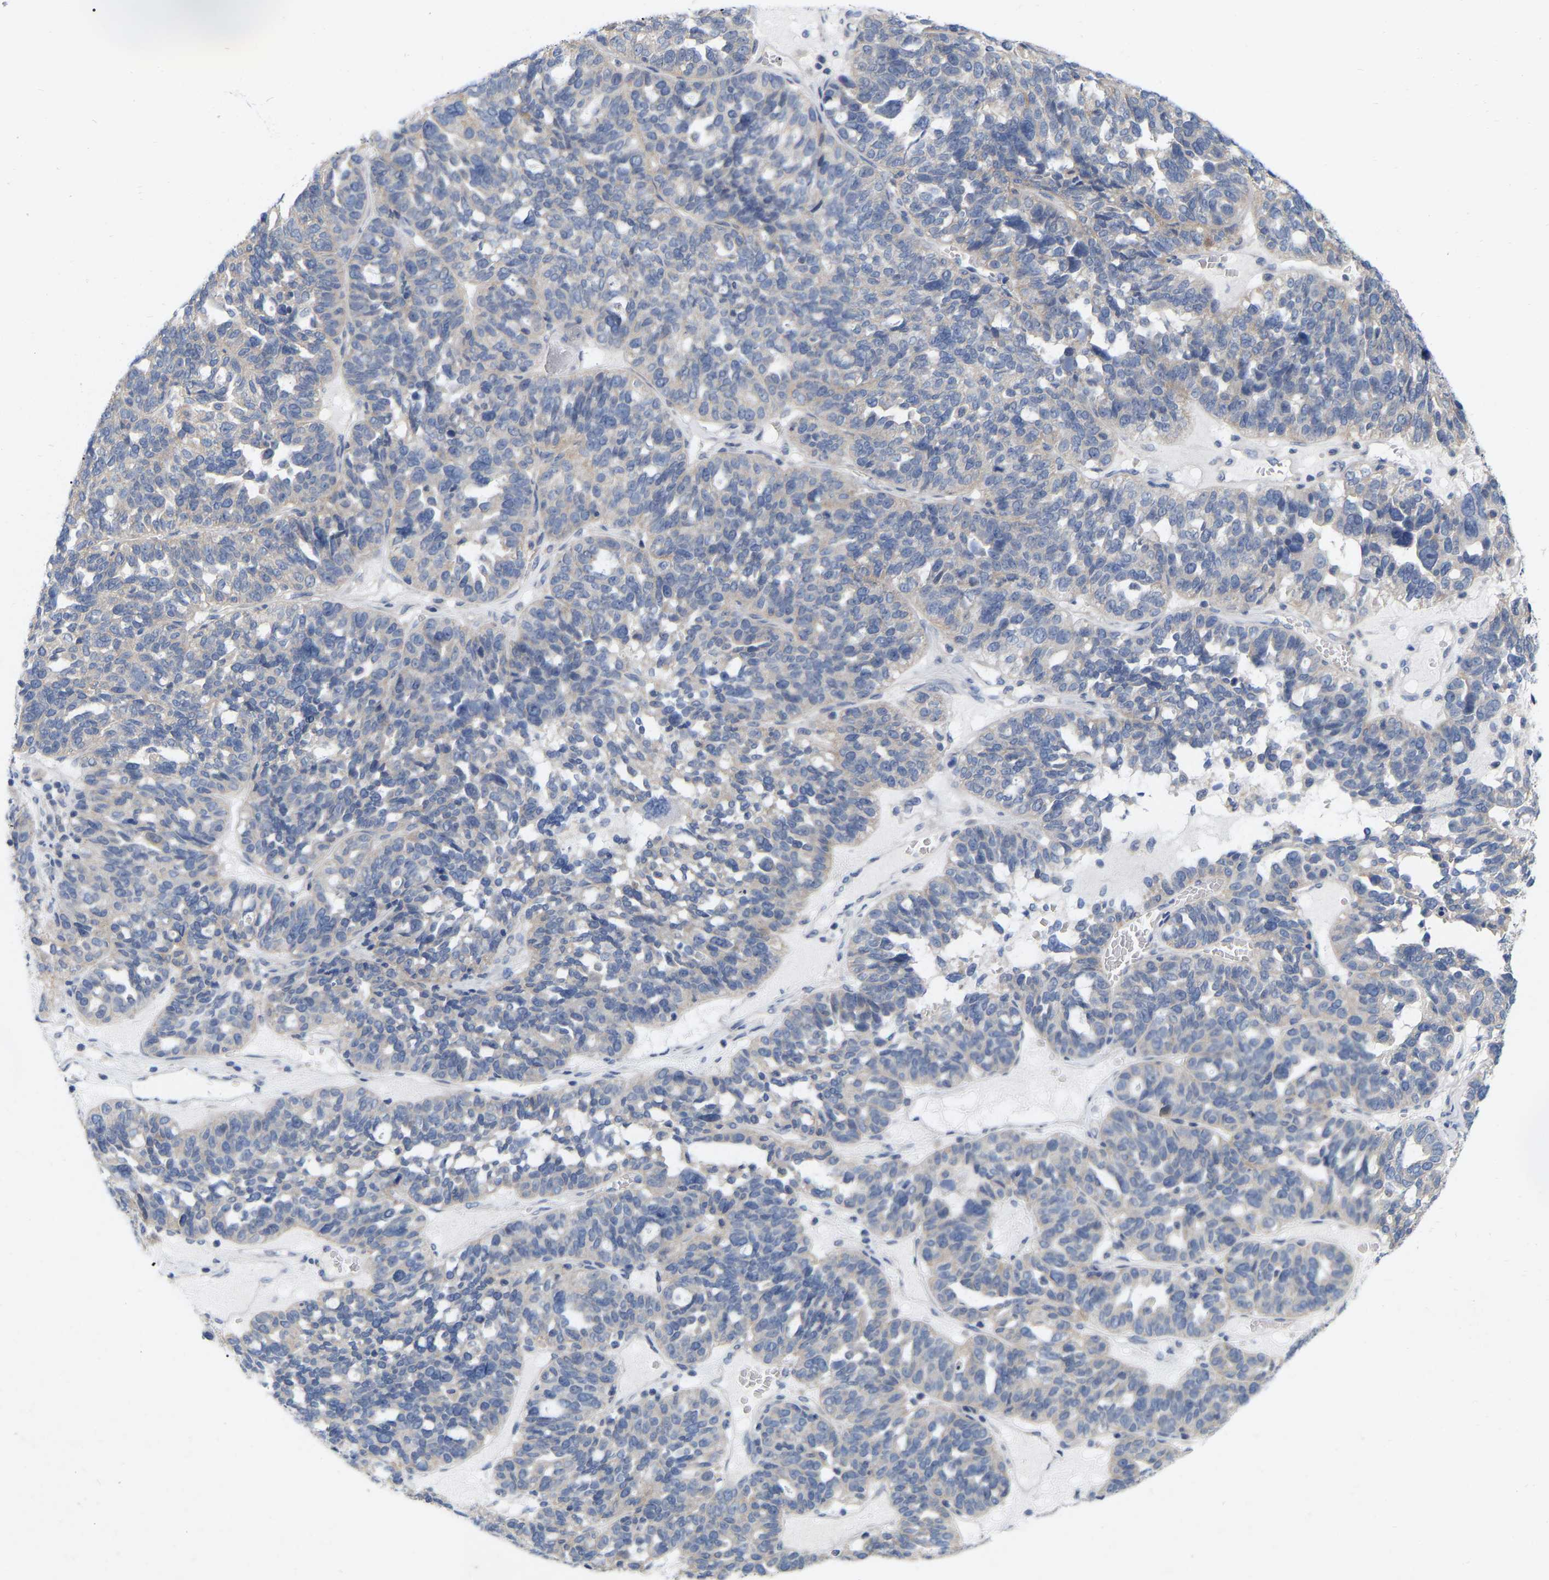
{"staining": {"intensity": "negative", "quantity": "none", "location": "none"}, "tissue": "ovarian cancer", "cell_type": "Tumor cells", "image_type": "cancer", "snomed": [{"axis": "morphology", "description": "Cystadenocarcinoma, serous, NOS"}, {"axis": "topography", "description": "Ovary"}], "caption": "Tumor cells show no significant staining in ovarian serous cystadenocarcinoma.", "gene": "WIPI2", "patient": {"sex": "female", "age": 59}}